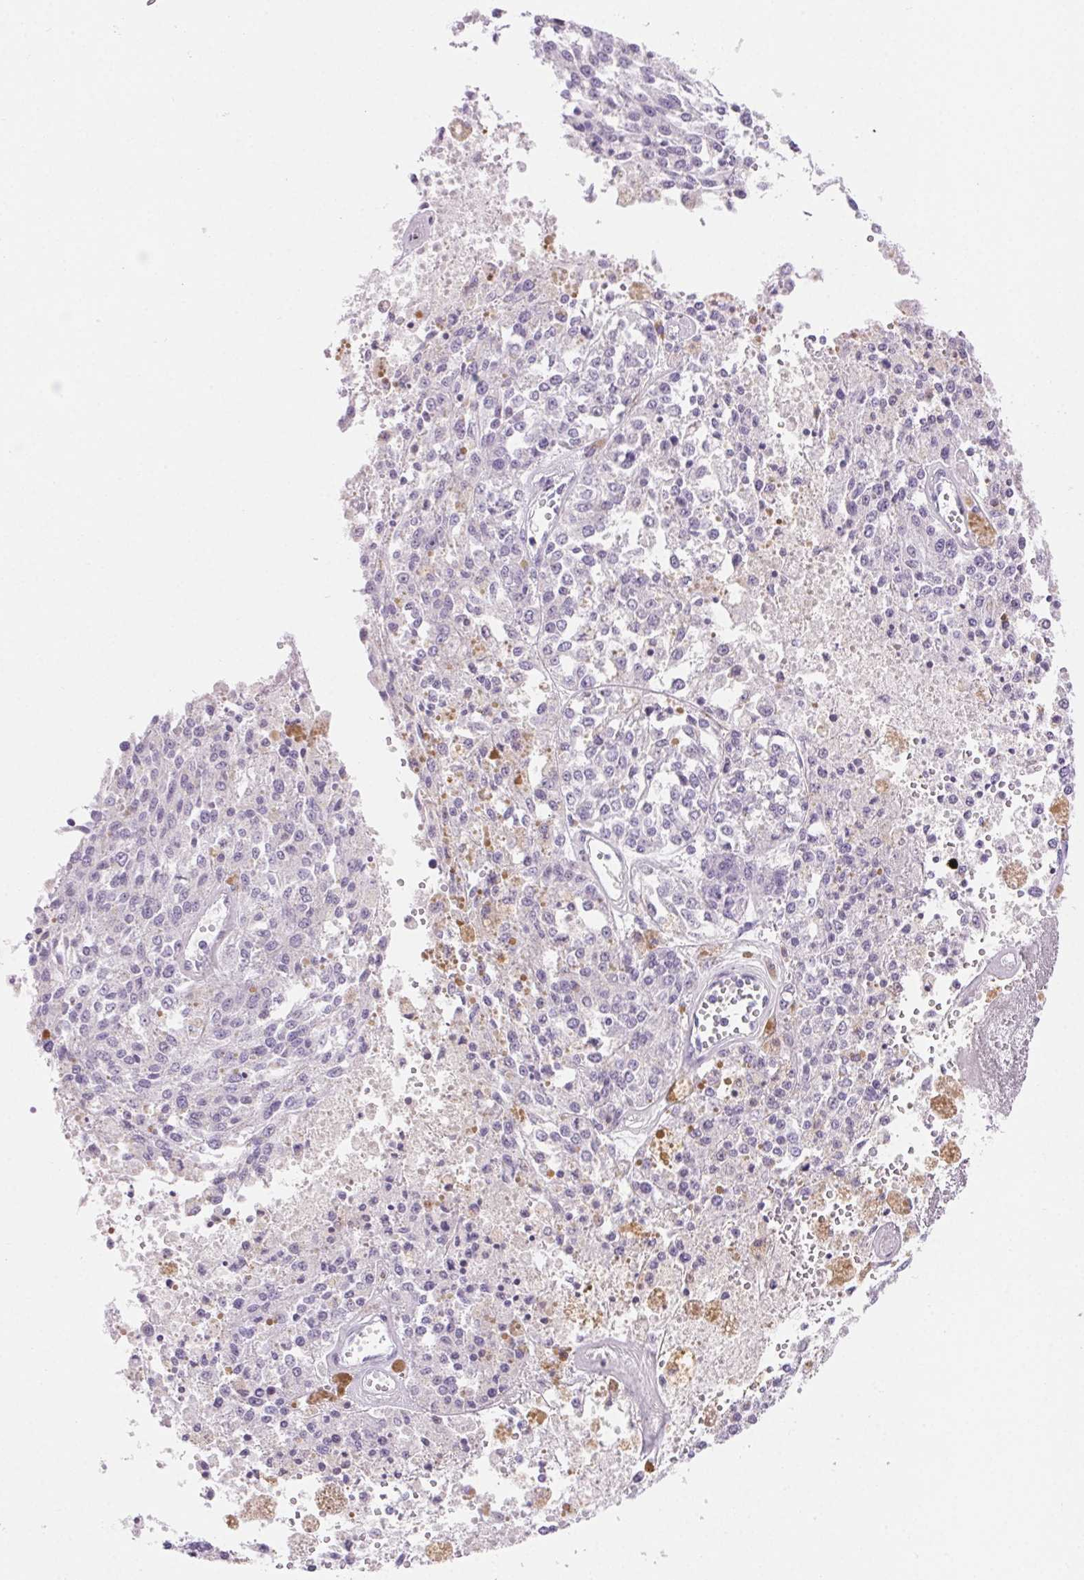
{"staining": {"intensity": "negative", "quantity": "none", "location": "none"}, "tissue": "melanoma", "cell_type": "Tumor cells", "image_type": "cancer", "snomed": [{"axis": "morphology", "description": "Malignant melanoma, Metastatic site"}, {"axis": "topography", "description": "Lymph node"}], "caption": "The micrograph exhibits no significant positivity in tumor cells of malignant melanoma (metastatic site).", "gene": "CLDN16", "patient": {"sex": "female", "age": 64}}